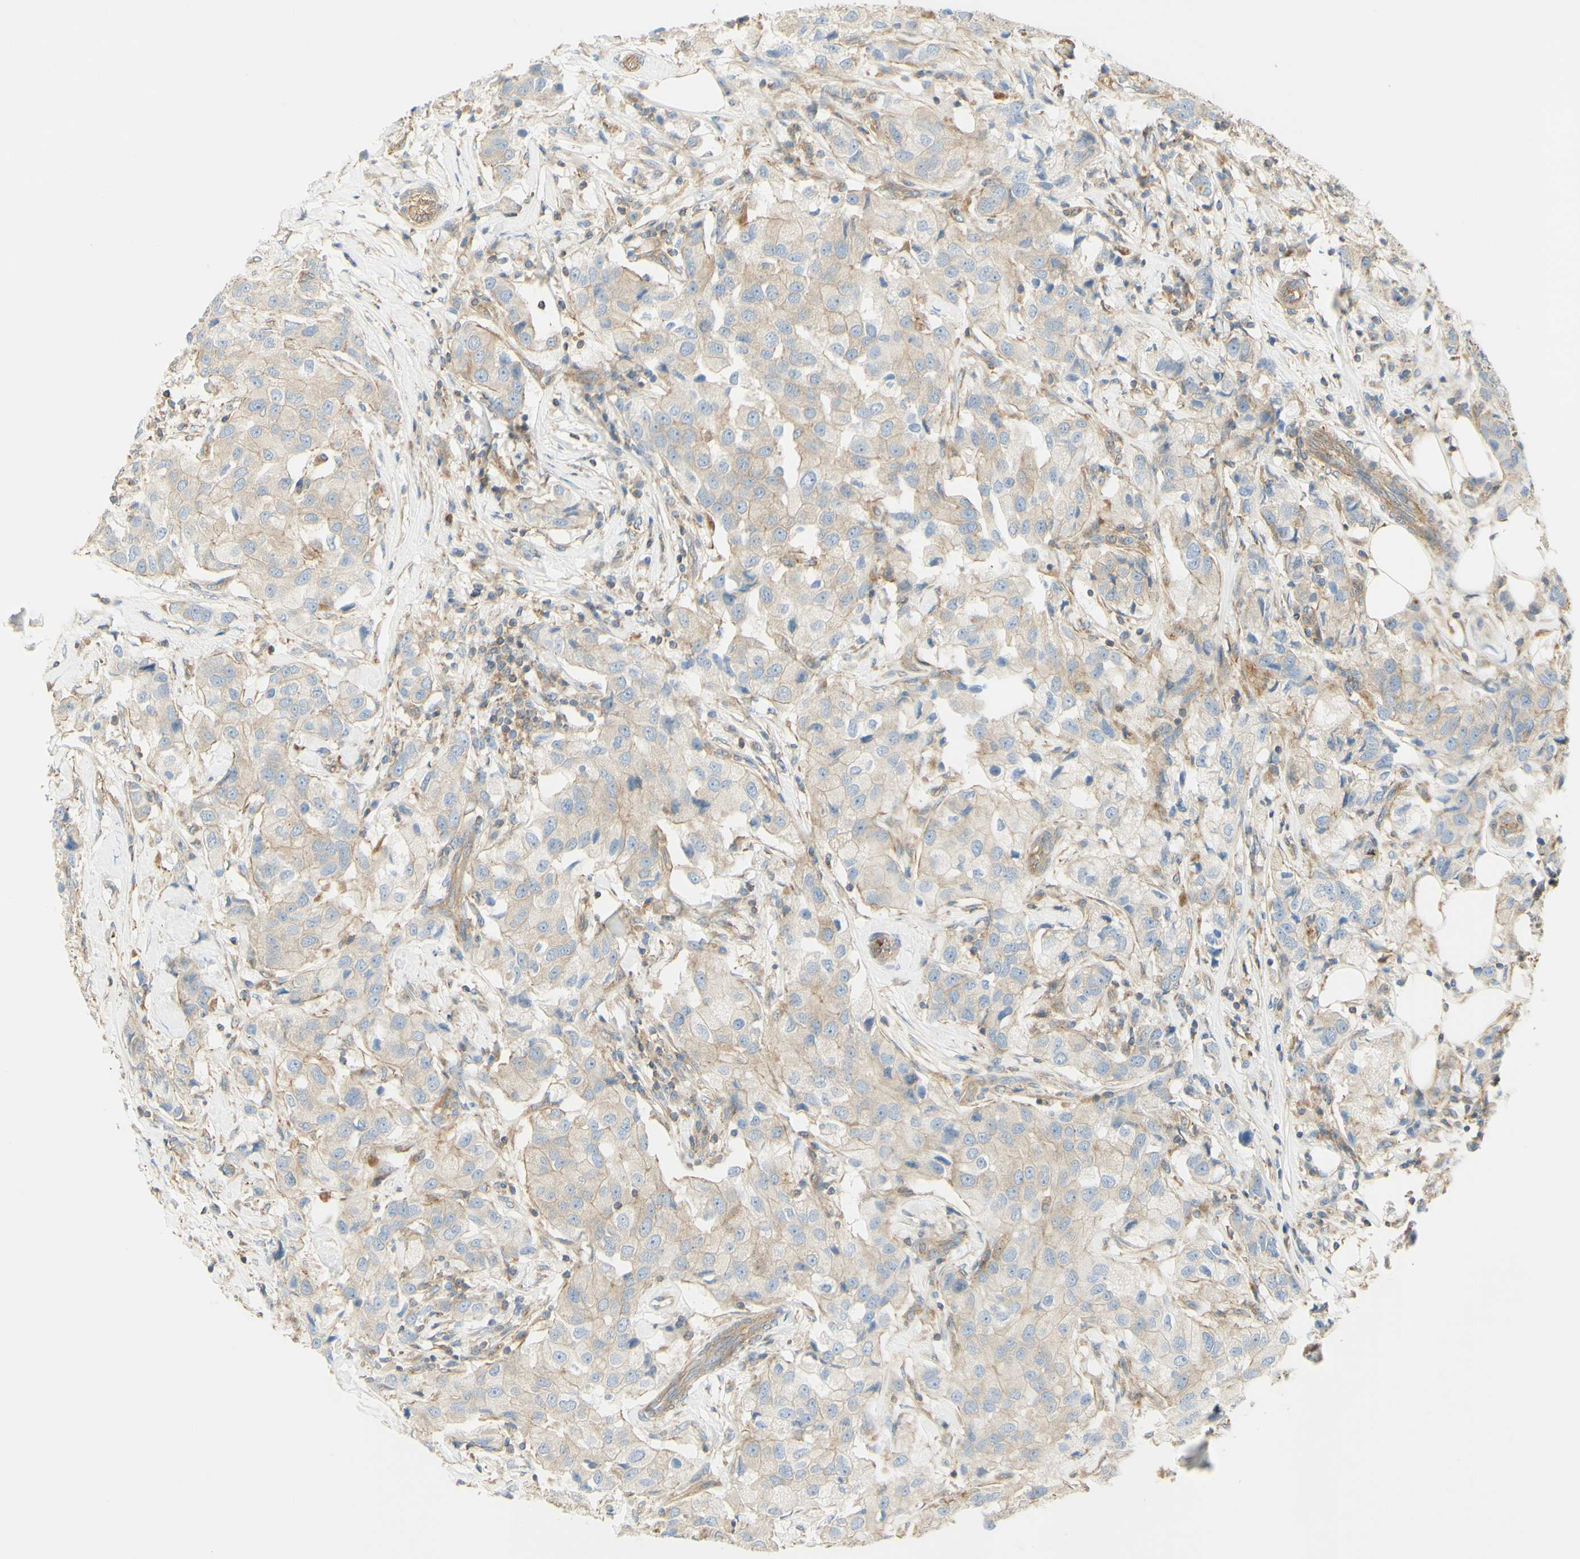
{"staining": {"intensity": "weak", "quantity": ">75%", "location": "cytoplasmic/membranous"}, "tissue": "breast cancer", "cell_type": "Tumor cells", "image_type": "cancer", "snomed": [{"axis": "morphology", "description": "Duct carcinoma"}, {"axis": "topography", "description": "Breast"}], "caption": "Immunohistochemical staining of intraductal carcinoma (breast) reveals low levels of weak cytoplasmic/membranous expression in approximately >75% of tumor cells. The protein of interest is shown in brown color, while the nuclei are stained blue.", "gene": "IKBKG", "patient": {"sex": "female", "age": 80}}